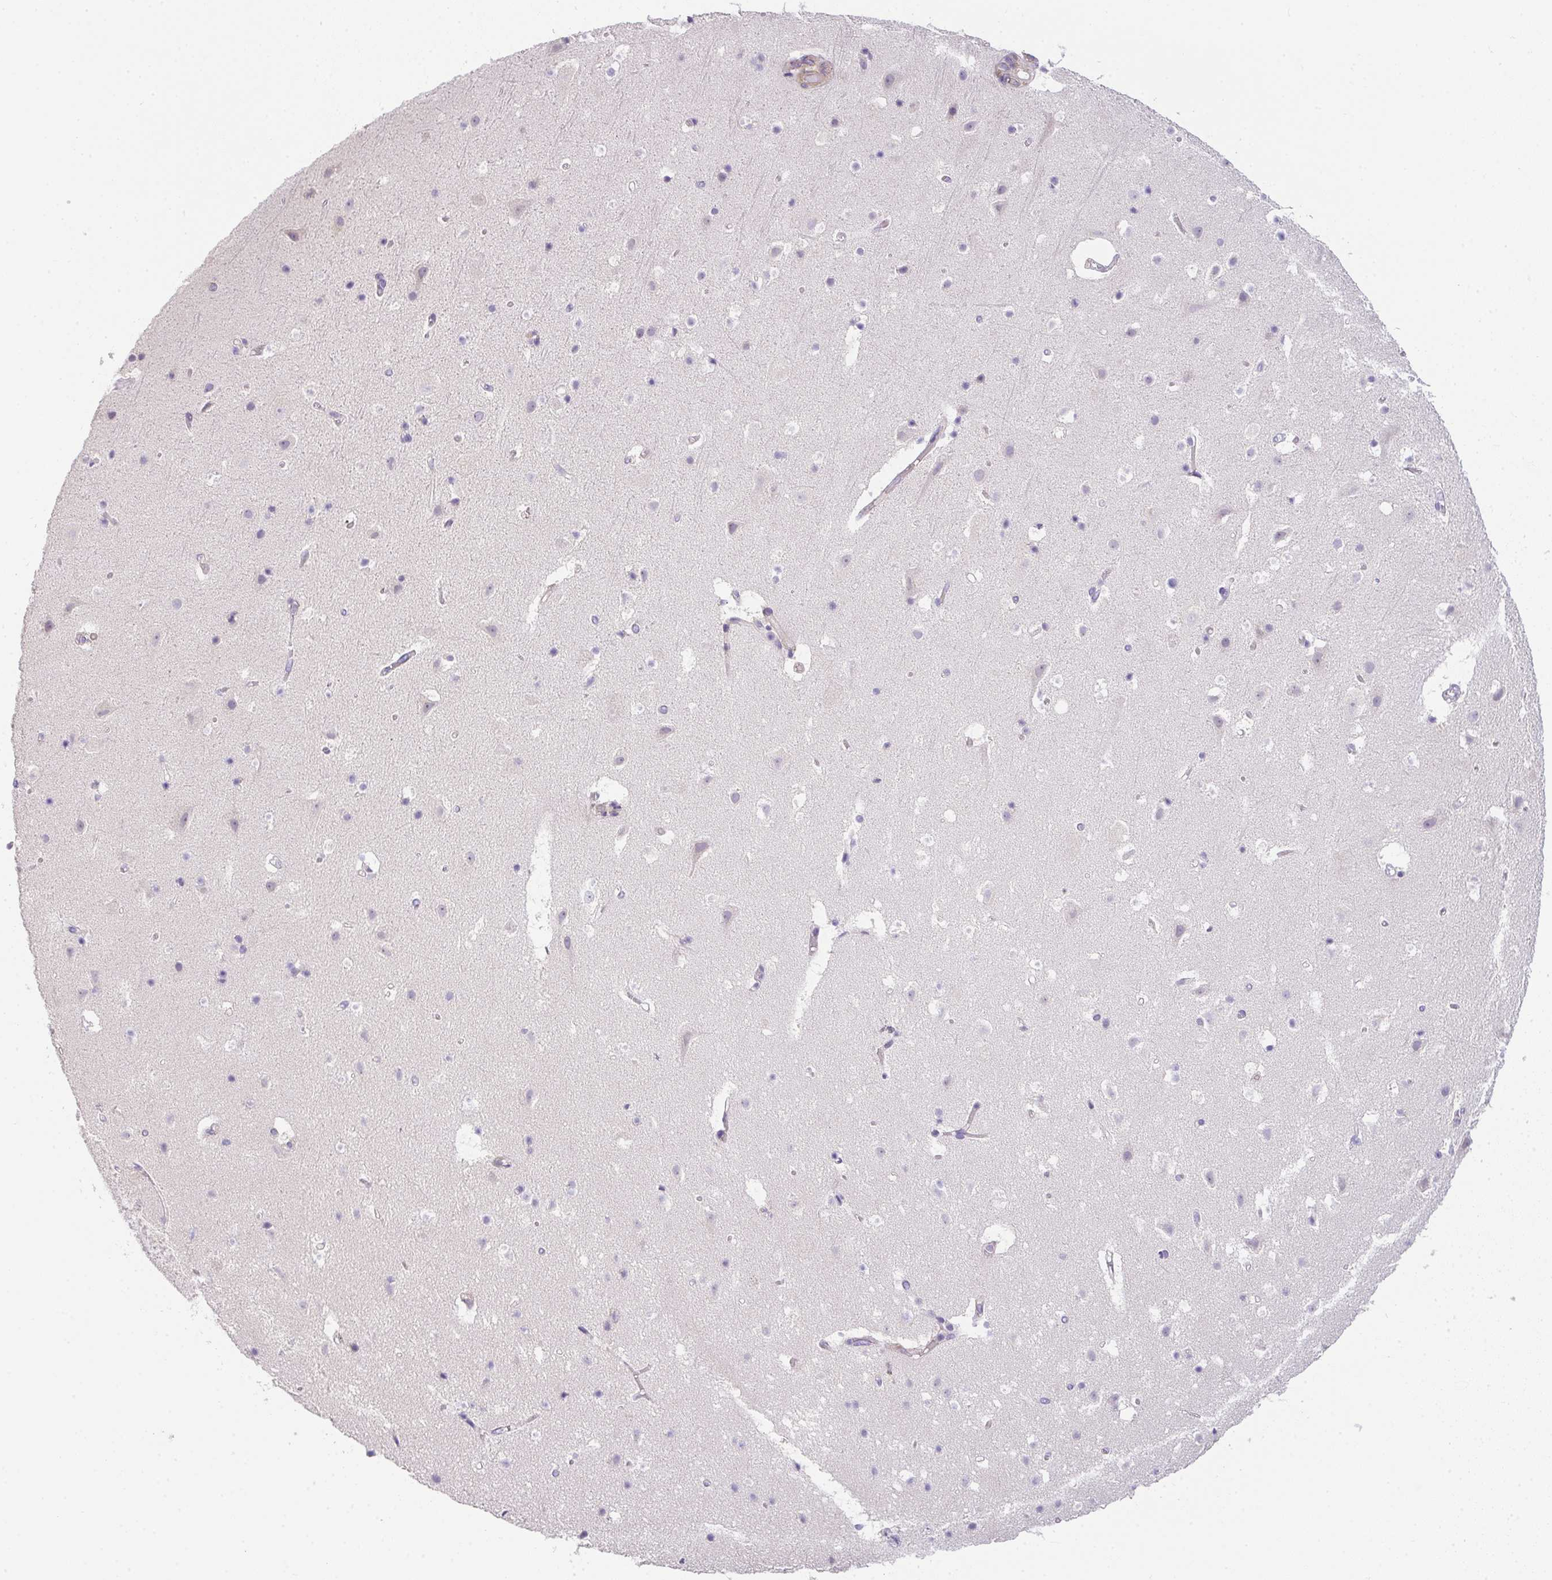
{"staining": {"intensity": "negative", "quantity": "none", "location": "none"}, "tissue": "cerebral cortex", "cell_type": "Endothelial cells", "image_type": "normal", "snomed": [{"axis": "morphology", "description": "Normal tissue, NOS"}, {"axis": "topography", "description": "Cerebral cortex"}], "caption": "This is a micrograph of immunohistochemistry staining of benign cerebral cortex, which shows no staining in endothelial cells. (Immunohistochemistry (ihc), brightfield microscopy, high magnification).", "gene": "FILIP1", "patient": {"sex": "female", "age": 42}}